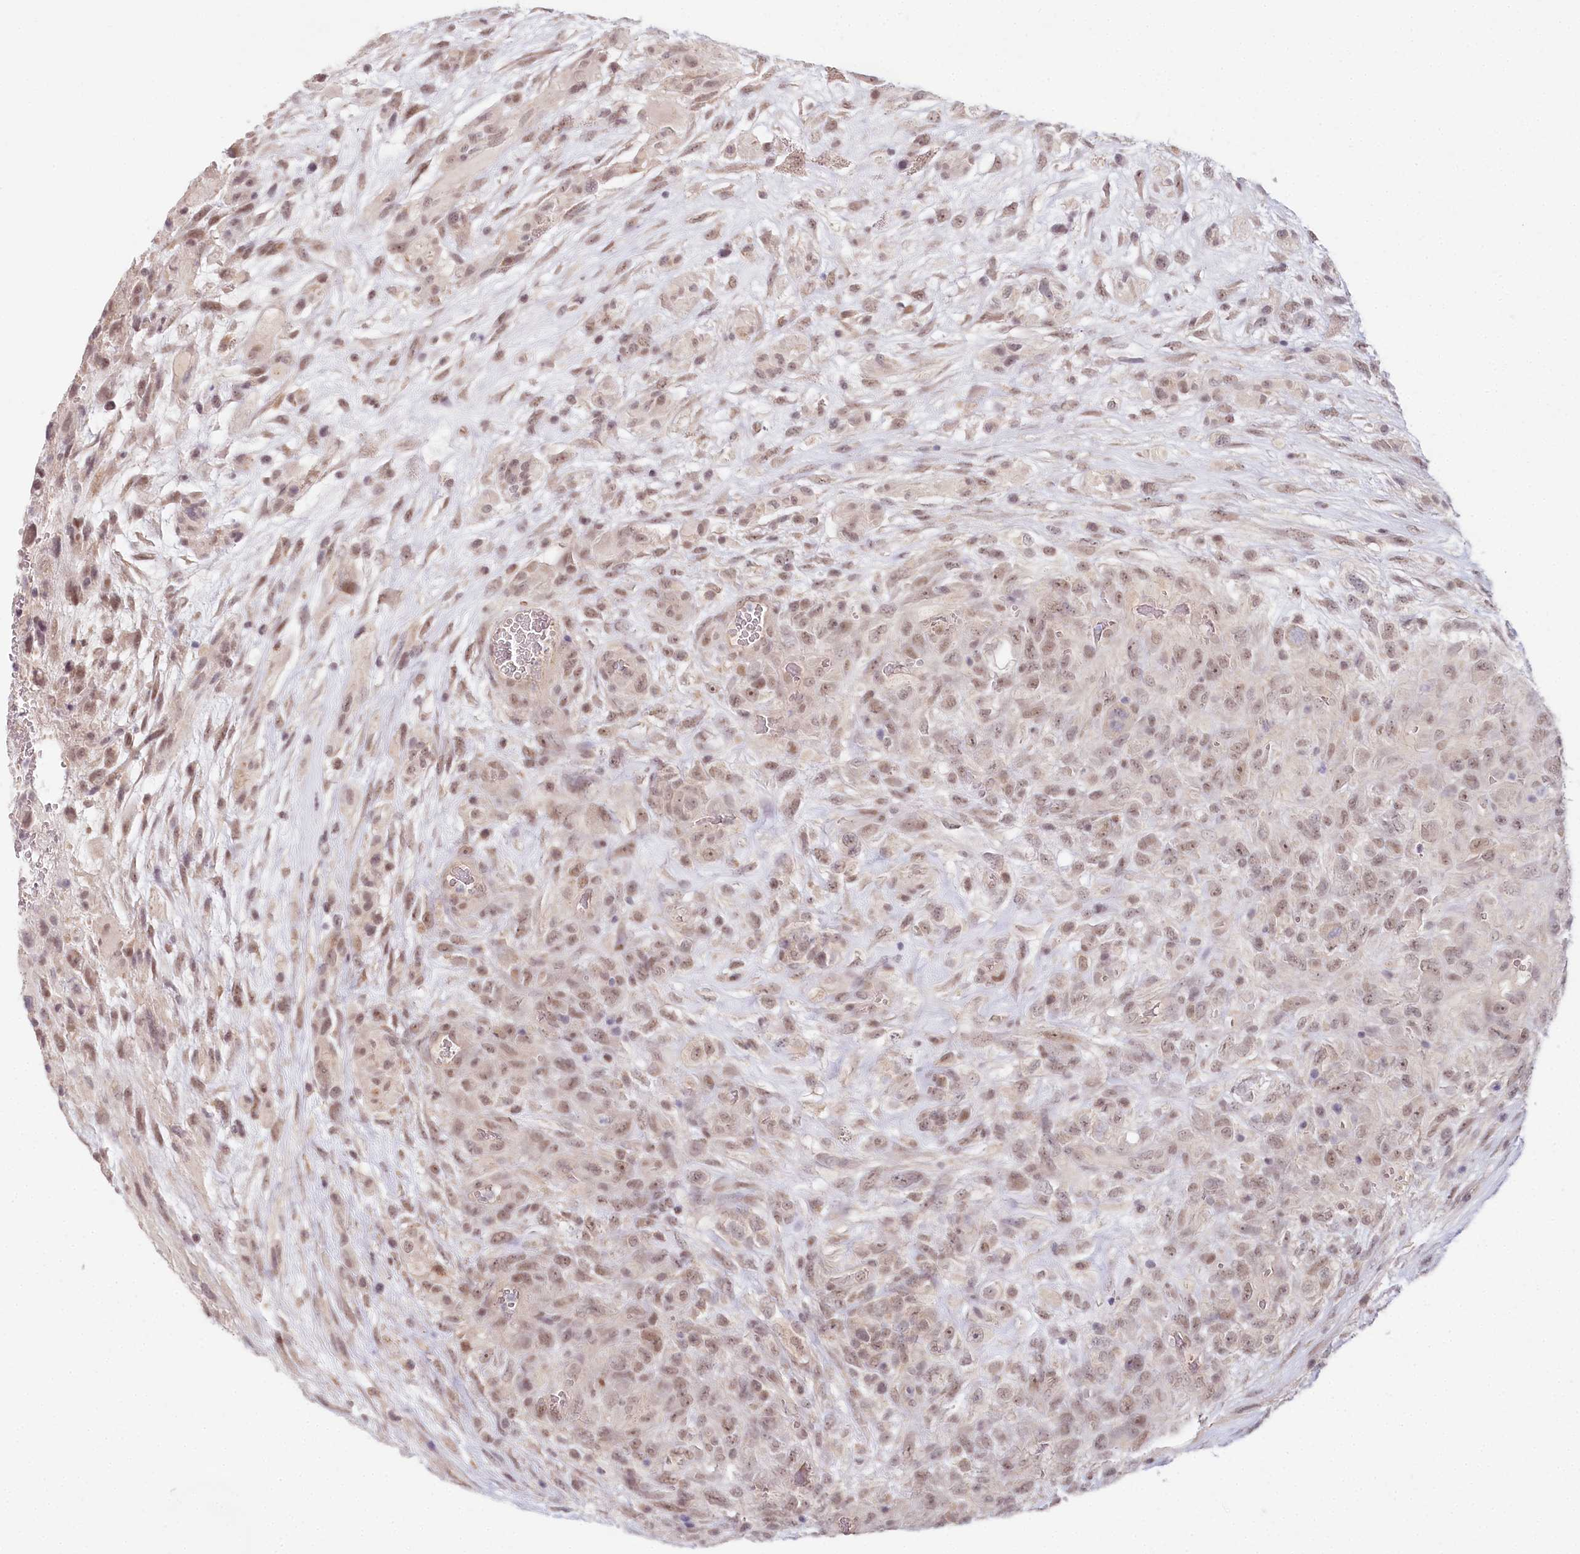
{"staining": {"intensity": "moderate", "quantity": ">75%", "location": "nuclear"}, "tissue": "glioma", "cell_type": "Tumor cells", "image_type": "cancer", "snomed": [{"axis": "morphology", "description": "Glioma, malignant, High grade"}, {"axis": "topography", "description": "Brain"}], "caption": "A medium amount of moderate nuclear positivity is appreciated in about >75% of tumor cells in glioma tissue.", "gene": "AMTN", "patient": {"sex": "male", "age": 61}}